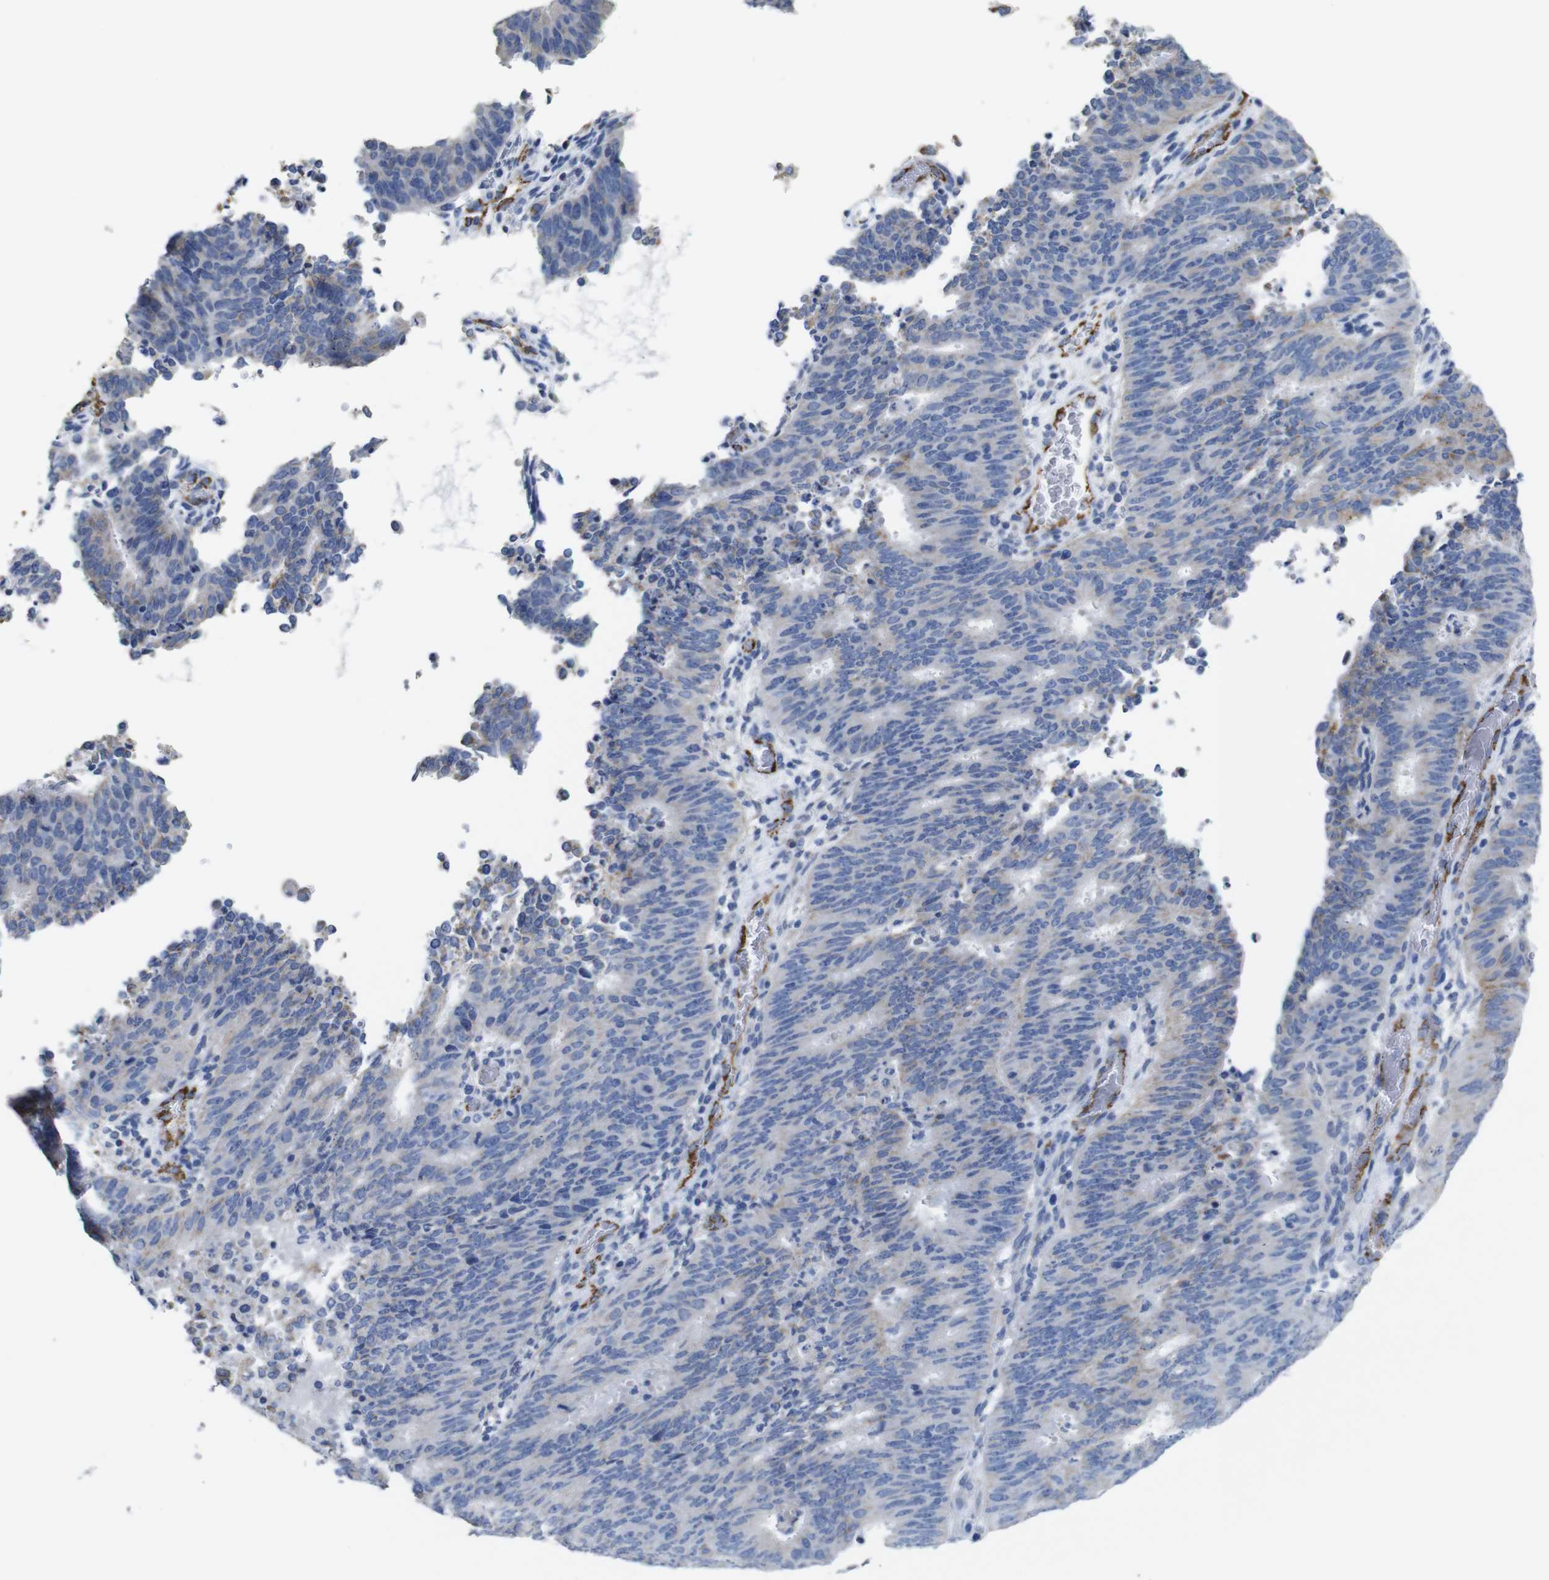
{"staining": {"intensity": "negative", "quantity": "none", "location": "none"}, "tissue": "cervical cancer", "cell_type": "Tumor cells", "image_type": "cancer", "snomed": [{"axis": "morphology", "description": "Adenocarcinoma, NOS"}, {"axis": "topography", "description": "Cervix"}], "caption": "A photomicrograph of adenocarcinoma (cervical) stained for a protein reveals no brown staining in tumor cells.", "gene": "MAOA", "patient": {"sex": "female", "age": 44}}